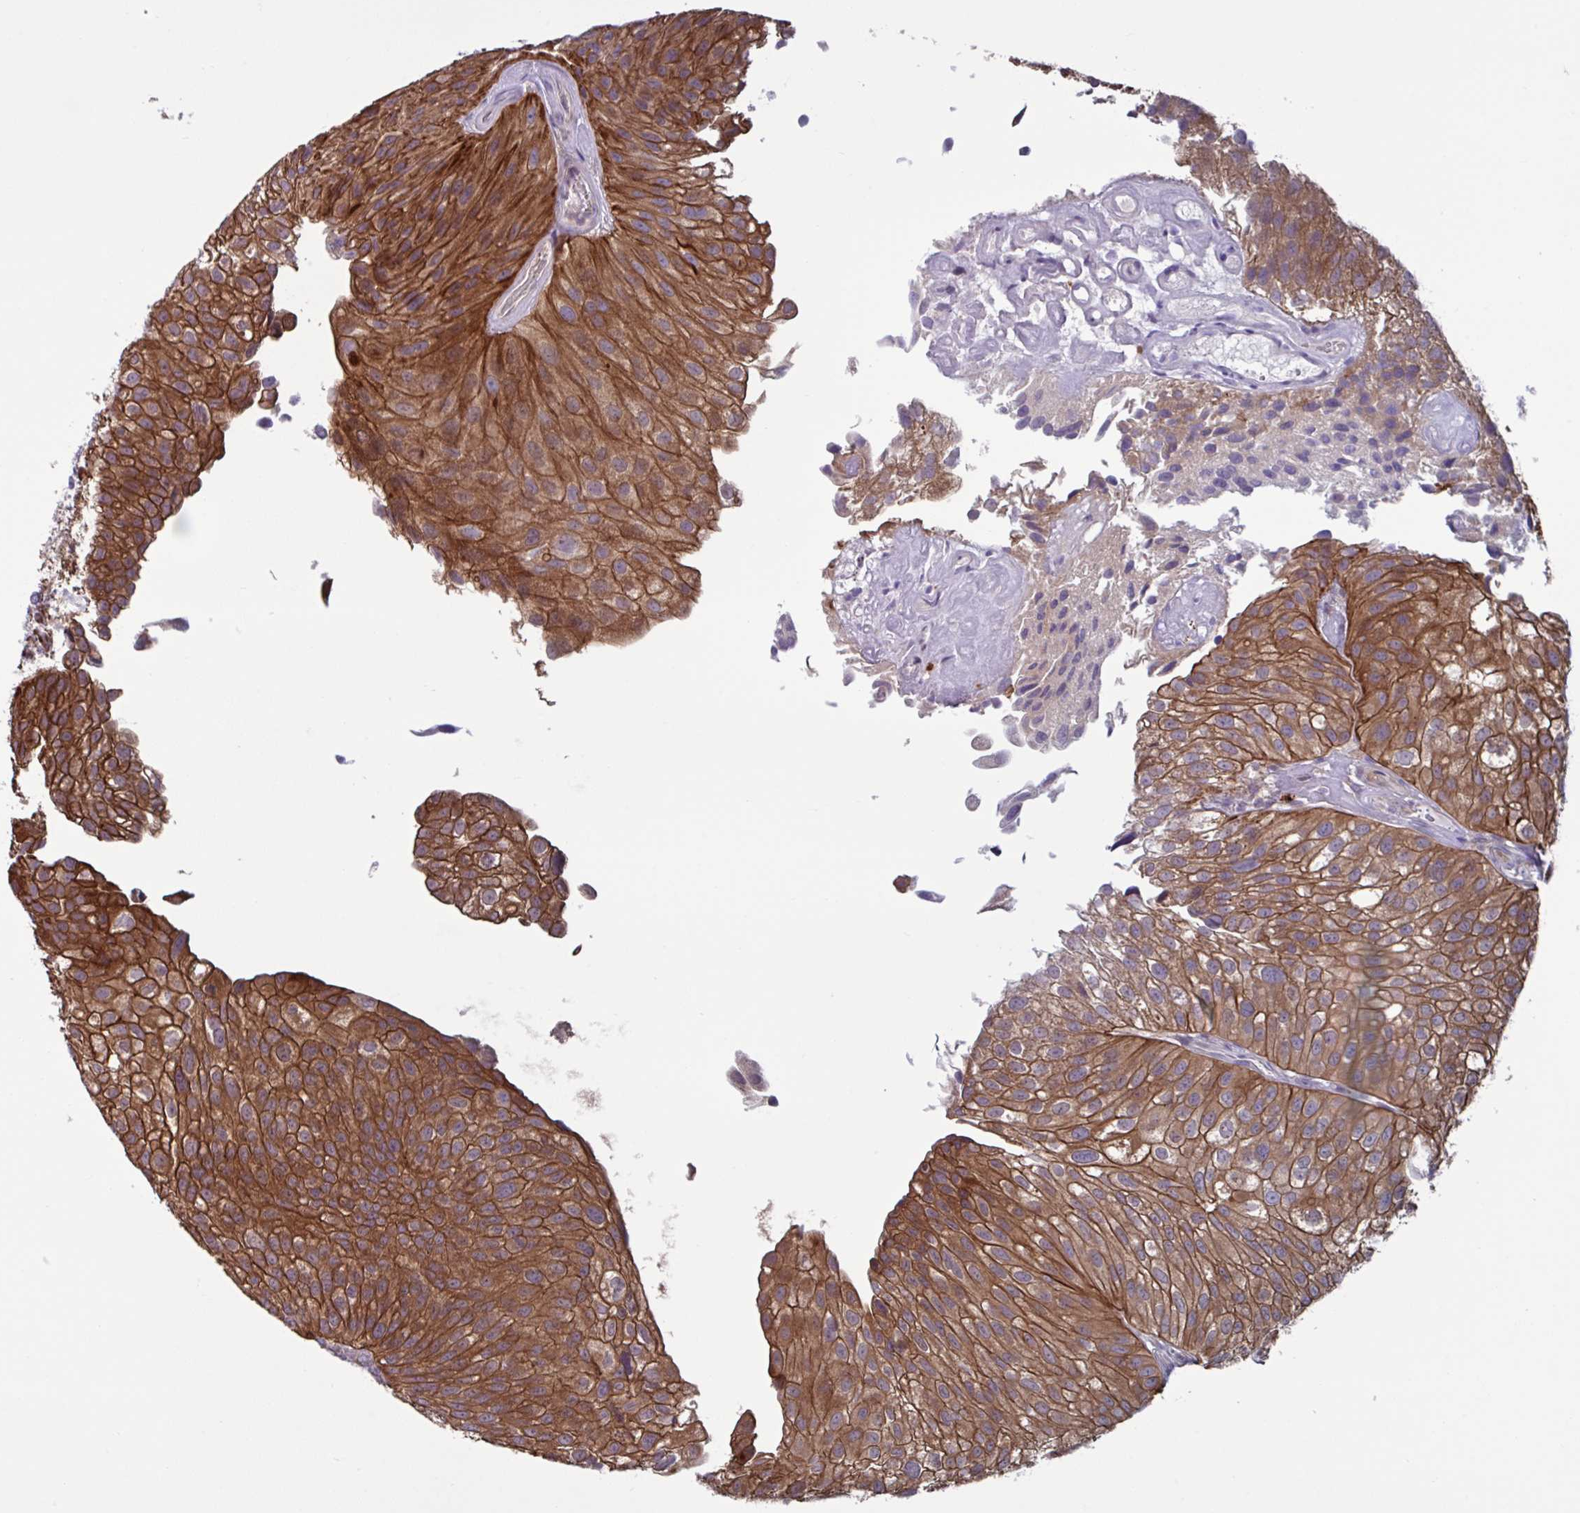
{"staining": {"intensity": "strong", "quantity": ">75%", "location": "cytoplasmic/membranous"}, "tissue": "urothelial cancer", "cell_type": "Tumor cells", "image_type": "cancer", "snomed": [{"axis": "morphology", "description": "Urothelial carcinoma, NOS"}, {"axis": "topography", "description": "Urinary bladder"}], "caption": "Protein expression analysis of transitional cell carcinoma demonstrates strong cytoplasmic/membranous staining in about >75% of tumor cells. (Brightfield microscopy of DAB IHC at high magnification).", "gene": "GLTP", "patient": {"sex": "male", "age": 87}}